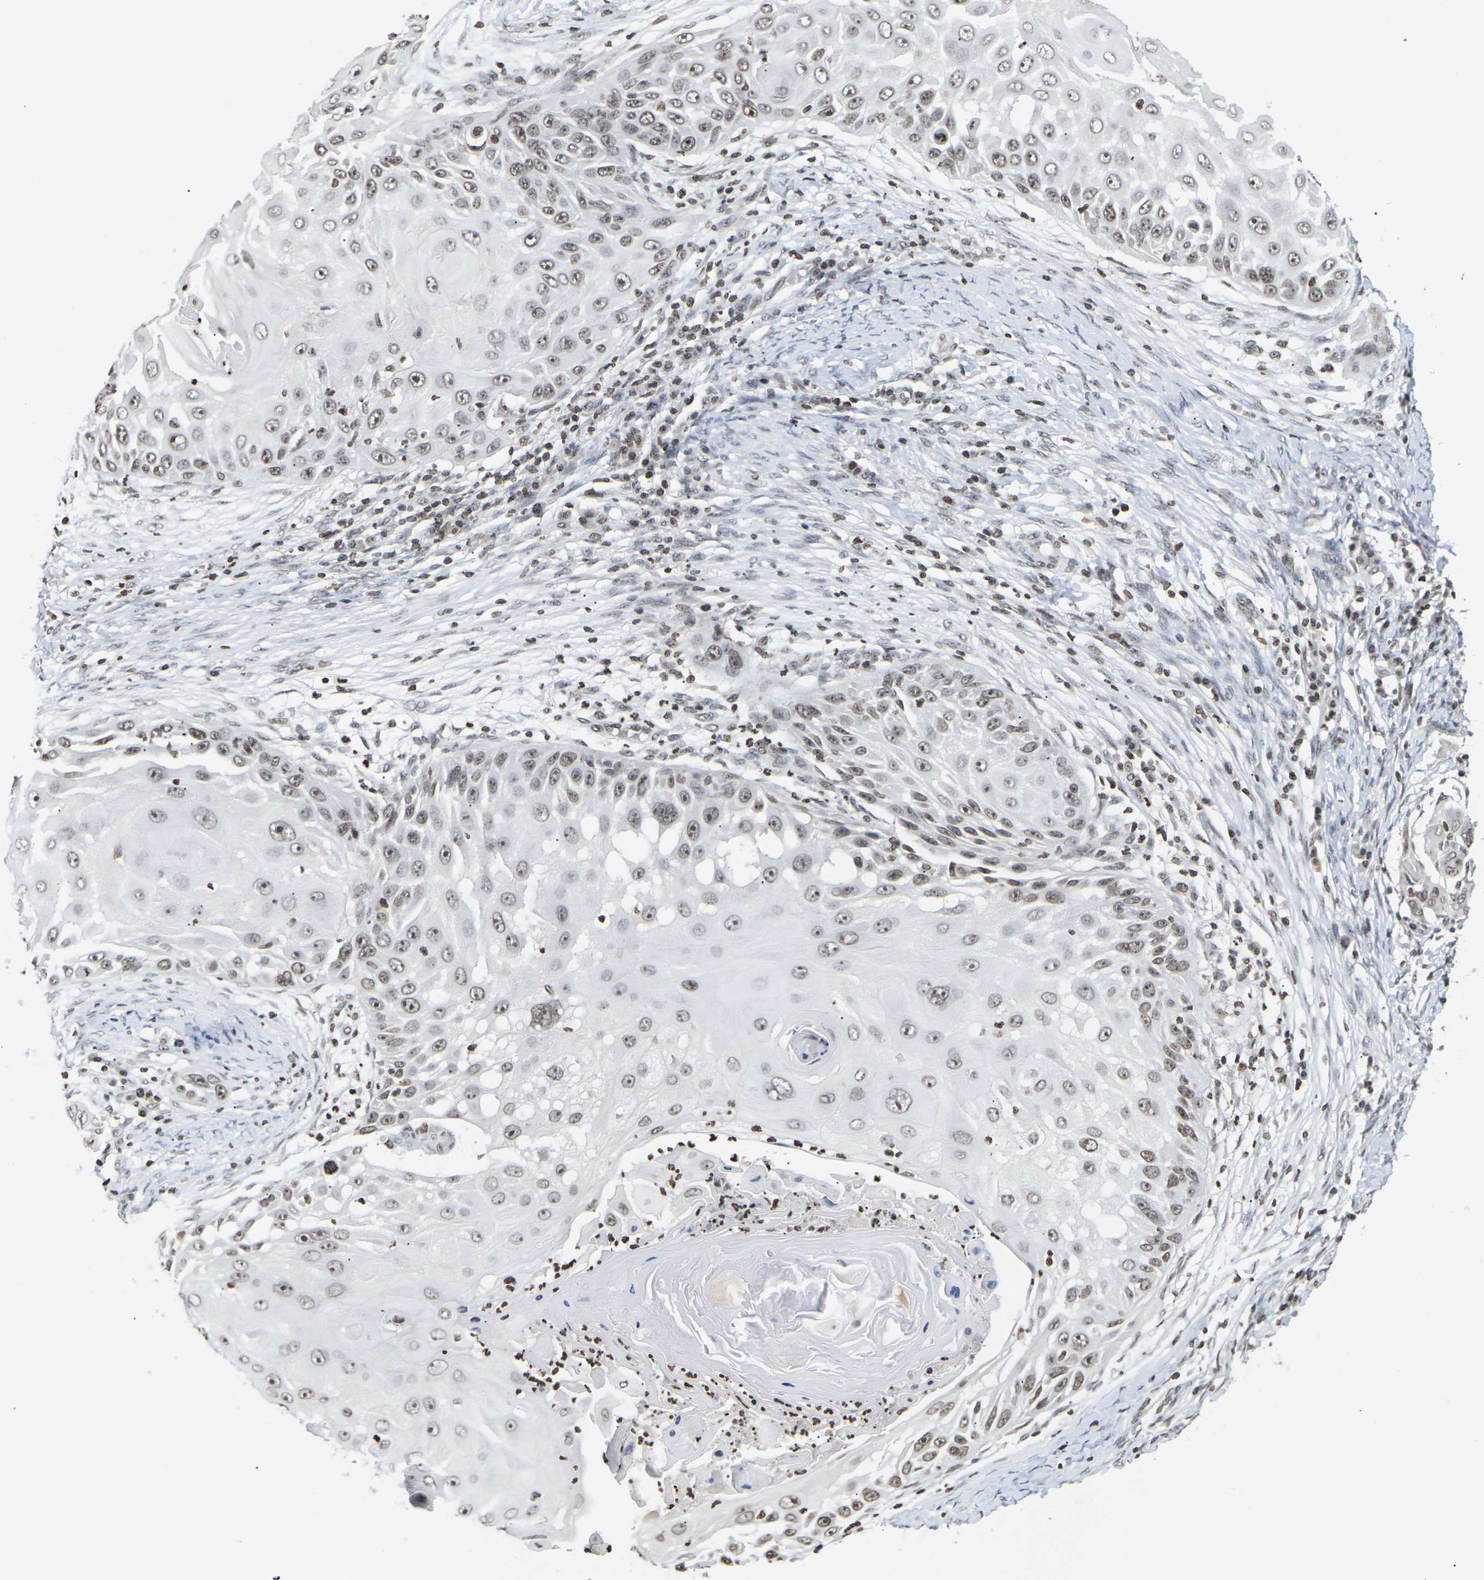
{"staining": {"intensity": "moderate", "quantity": ">75%", "location": "nuclear"}, "tissue": "skin cancer", "cell_type": "Tumor cells", "image_type": "cancer", "snomed": [{"axis": "morphology", "description": "Squamous cell carcinoma, NOS"}, {"axis": "topography", "description": "Skin"}], "caption": "Skin squamous cell carcinoma tissue displays moderate nuclear expression in approximately >75% of tumor cells The staining was performed using DAB to visualize the protein expression in brown, while the nuclei were stained in blue with hematoxylin (Magnification: 20x).", "gene": "ETV5", "patient": {"sex": "female", "age": 44}}